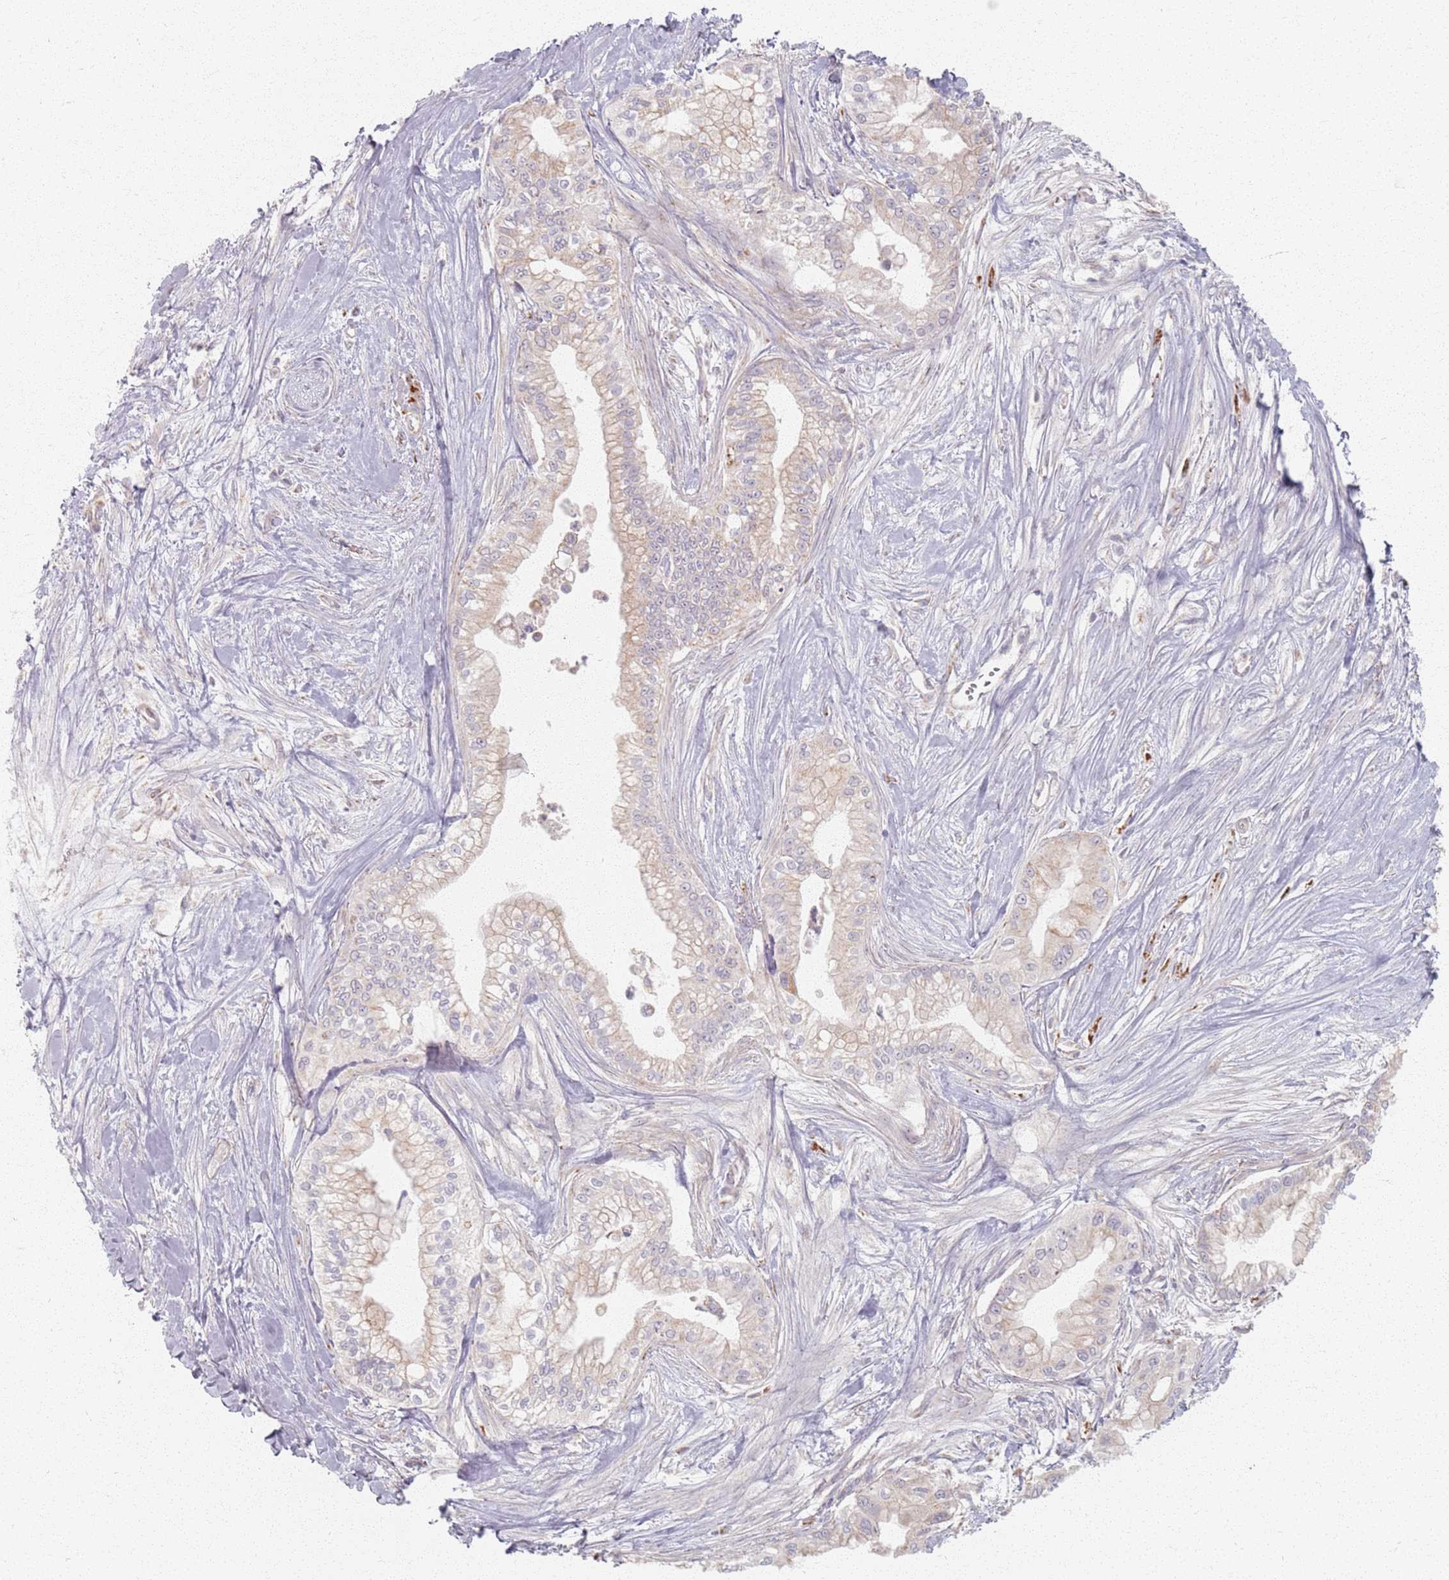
{"staining": {"intensity": "negative", "quantity": "none", "location": "none"}, "tissue": "pancreatic cancer", "cell_type": "Tumor cells", "image_type": "cancer", "snomed": [{"axis": "morphology", "description": "Adenocarcinoma, NOS"}, {"axis": "topography", "description": "Pancreas"}], "caption": "Photomicrograph shows no significant protein positivity in tumor cells of pancreatic adenocarcinoma.", "gene": "PKD2L2", "patient": {"sex": "male", "age": 78}}